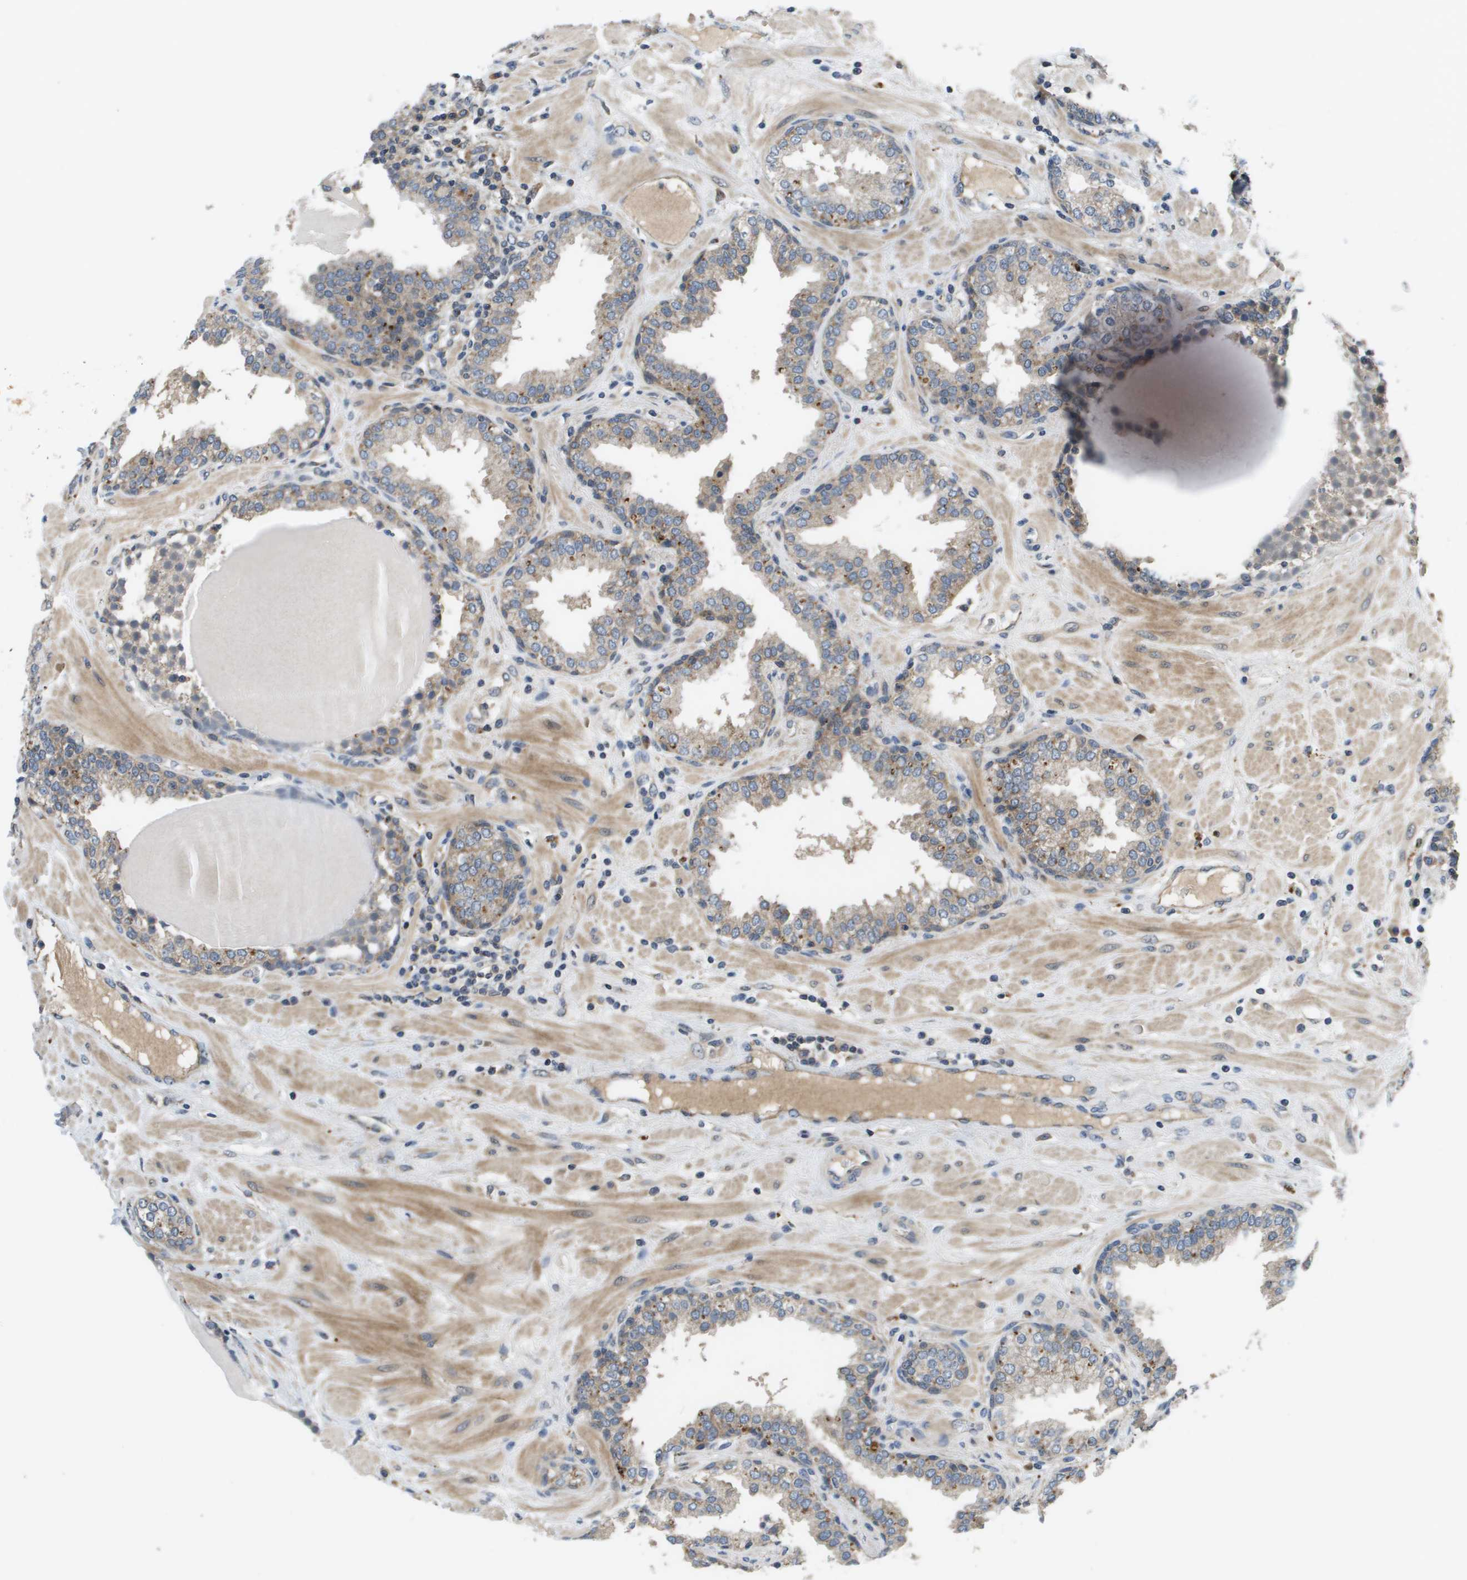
{"staining": {"intensity": "weak", "quantity": "25%-75%", "location": "cytoplasmic/membranous"}, "tissue": "prostate", "cell_type": "Glandular cells", "image_type": "normal", "snomed": [{"axis": "morphology", "description": "Normal tissue, NOS"}, {"axis": "topography", "description": "Prostate"}], "caption": "A high-resolution histopathology image shows IHC staining of unremarkable prostate, which demonstrates weak cytoplasmic/membranous expression in about 25%-75% of glandular cells. (IHC, brightfield microscopy, high magnification).", "gene": "SLC25A20", "patient": {"sex": "male", "age": 51}}